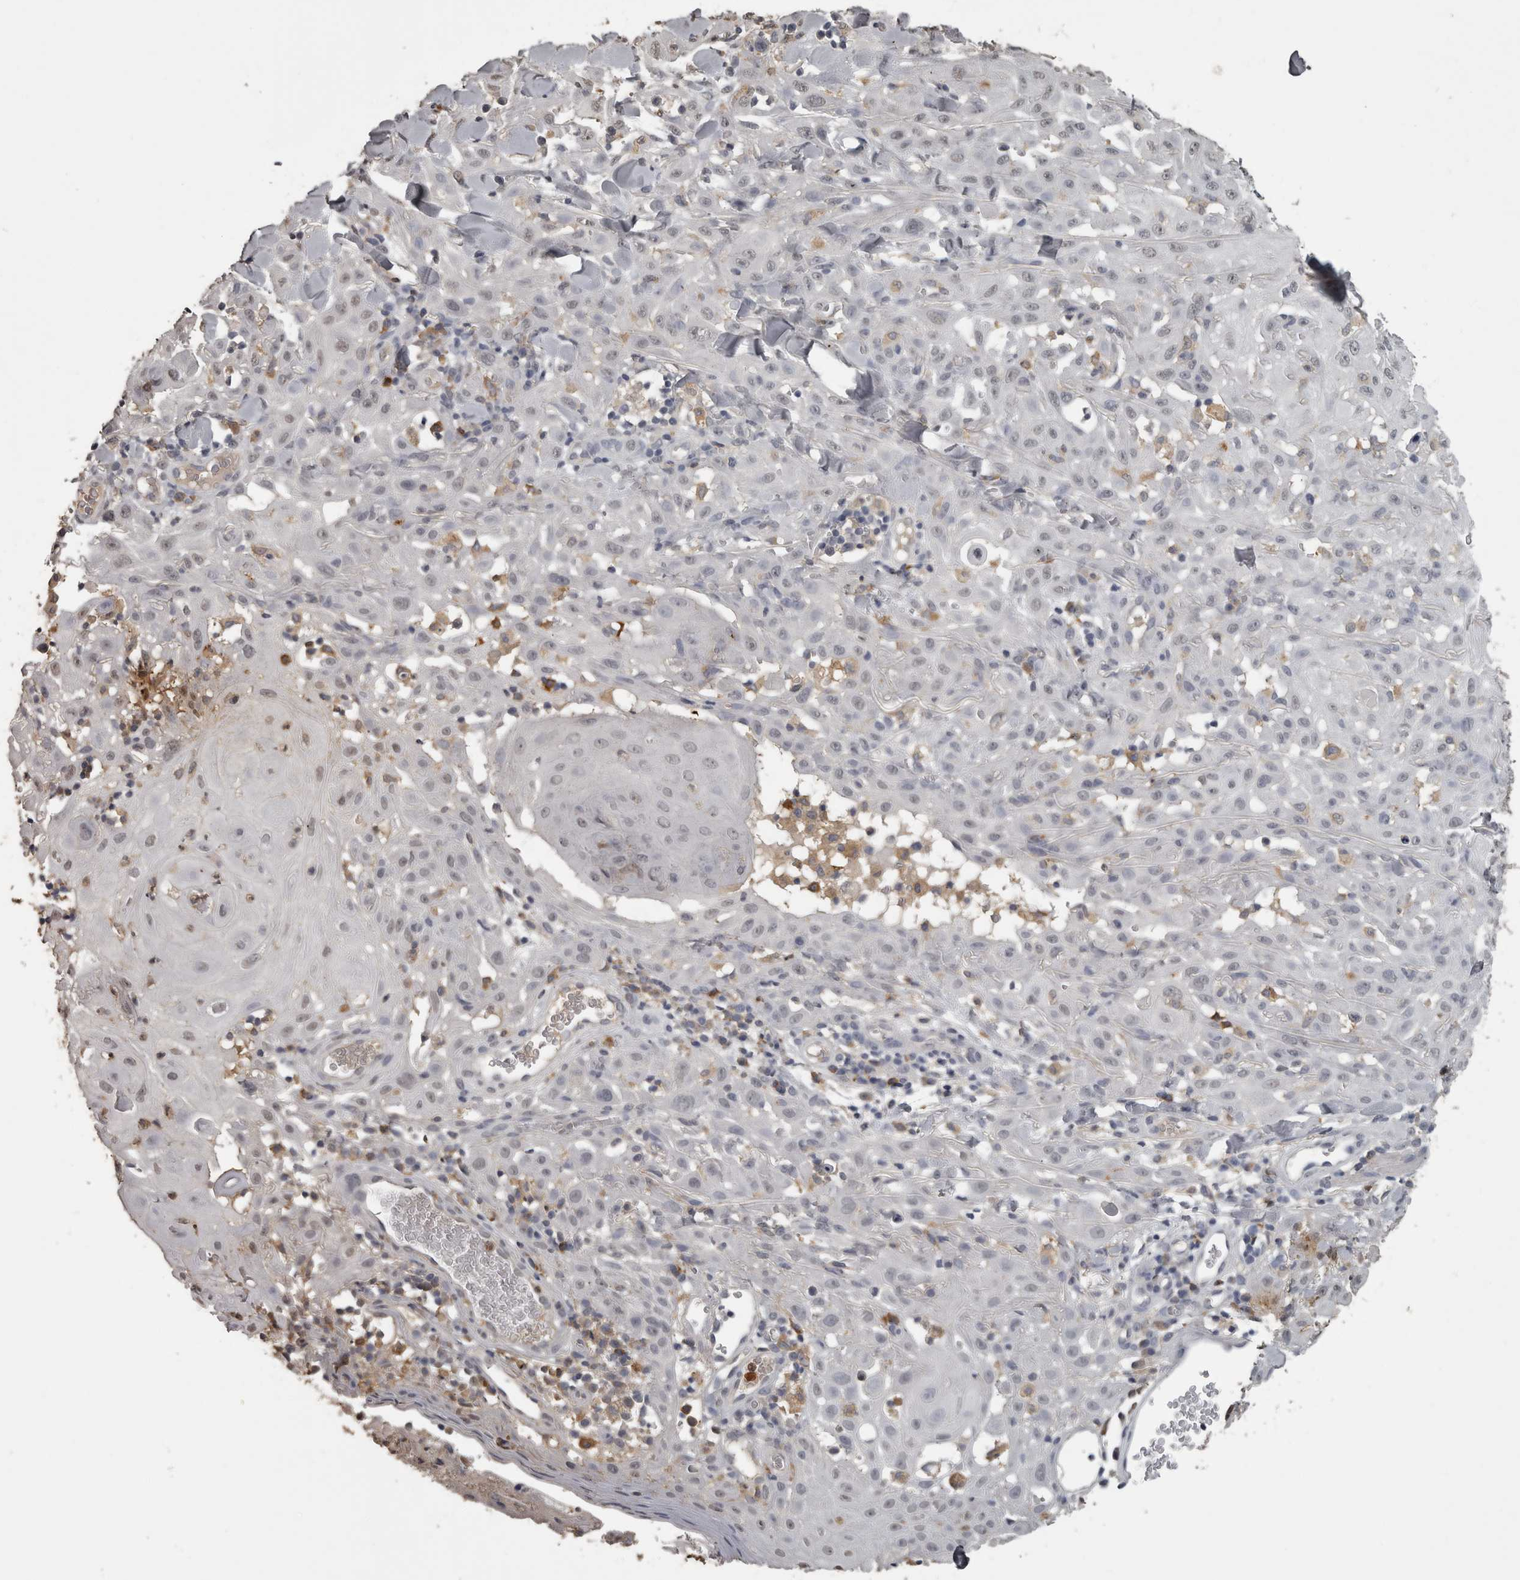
{"staining": {"intensity": "negative", "quantity": "none", "location": "none"}, "tissue": "skin cancer", "cell_type": "Tumor cells", "image_type": "cancer", "snomed": [{"axis": "morphology", "description": "Squamous cell carcinoma, NOS"}, {"axis": "topography", "description": "Skin"}], "caption": "Squamous cell carcinoma (skin) was stained to show a protein in brown. There is no significant expression in tumor cells. (DAB immunohistochemistry (IHC) with hematoxylin counter stain).", "gene": "PIK3AP1", "patient": {"sex": "male", "age": 24}}